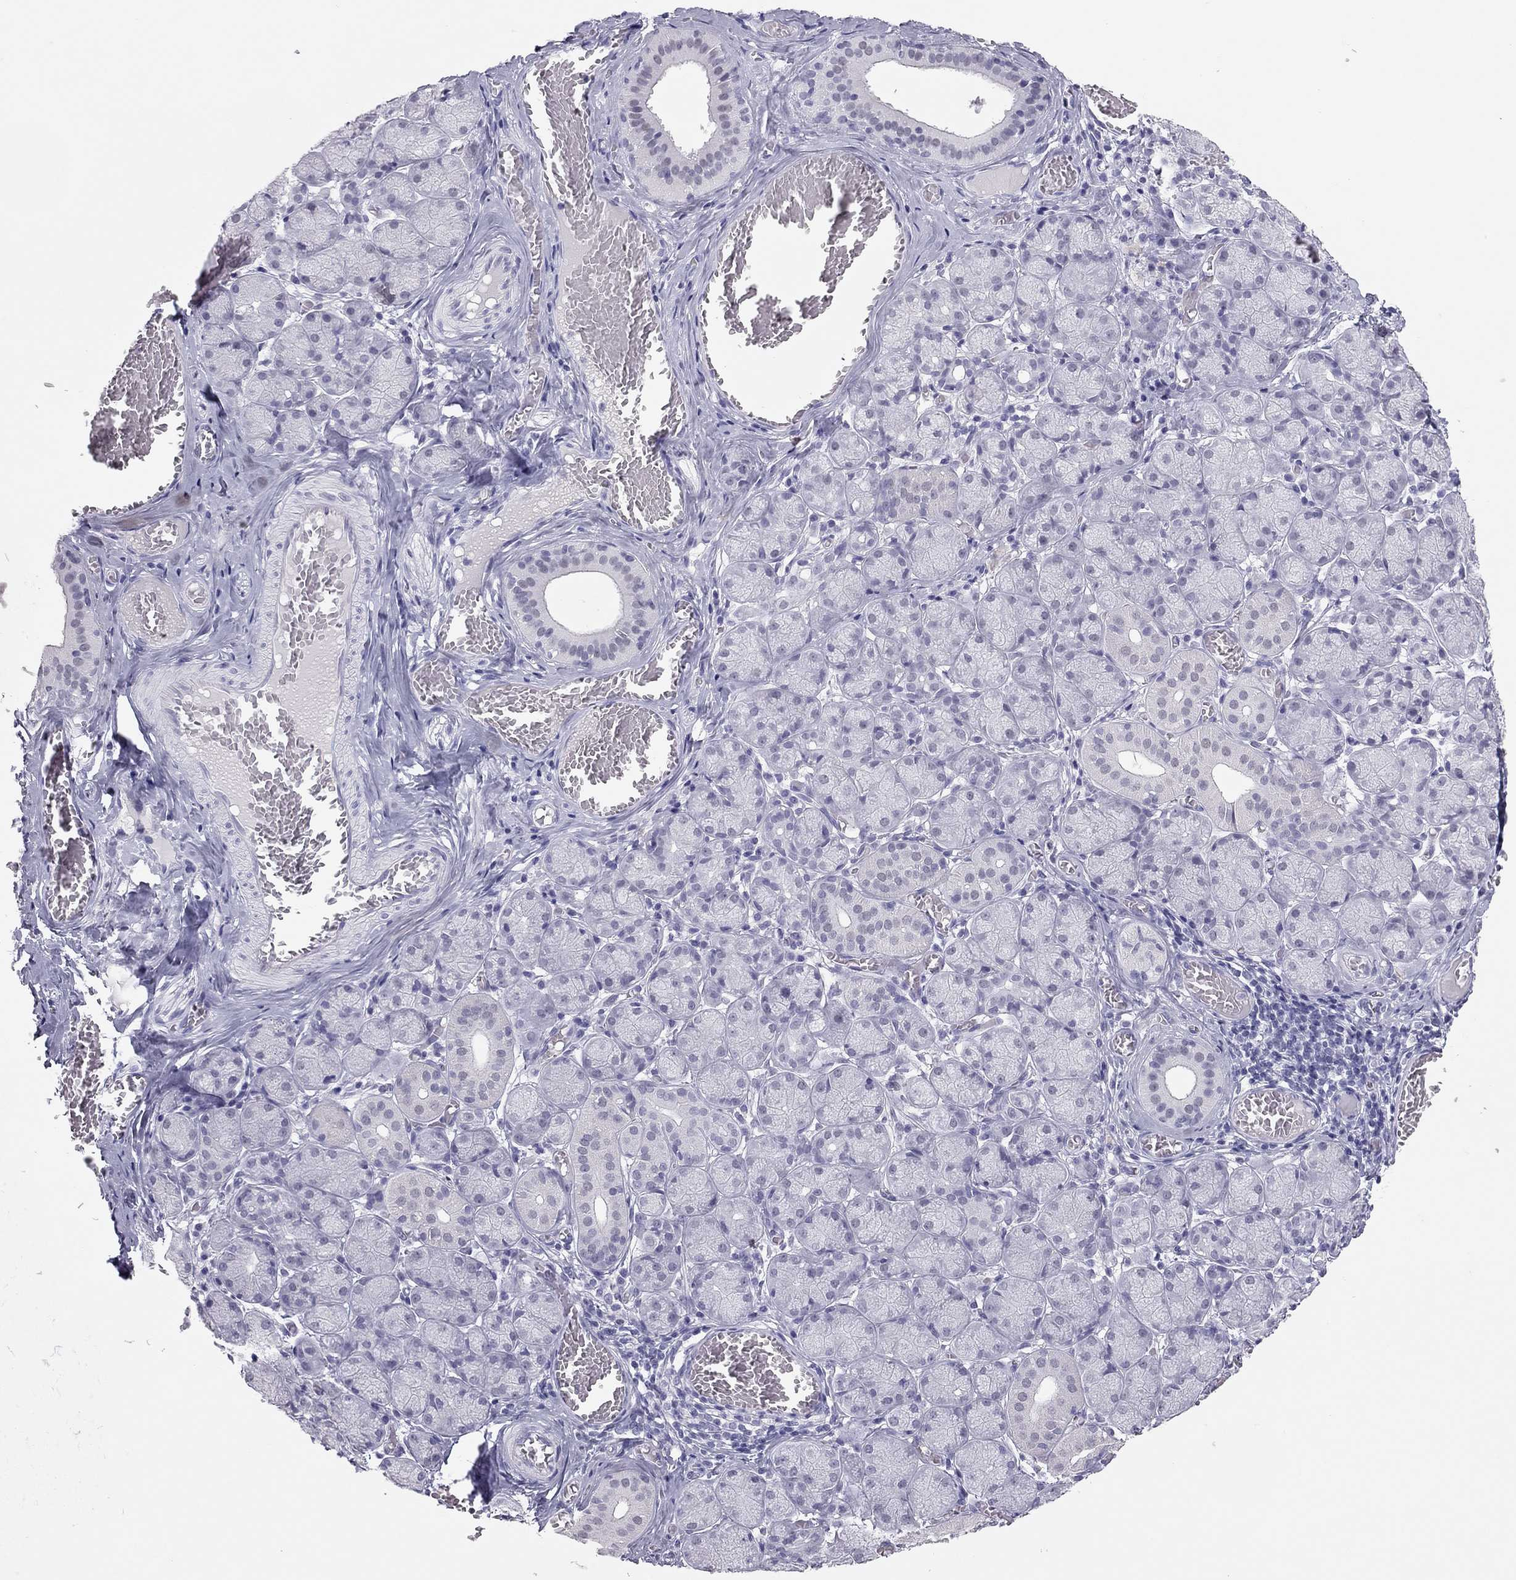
{"staining": {"intensity": "negative", "quantity": "none", "location": "none"}, "tissue": "salivary gland", "cell_type": "Glandular cells", "image_type": "normal", "snomed": [{"axis": "morphology", "description": "Normal tissue, NOS"}, {"axis": "topography", "description": "Salivary gland"}, {"axis": "topography", "description": "Peripheral nerve tissue"}], "caption": "DAB (3,3'-diaminobenzidine) immunohistochemical staining of normal salivary gland shows no significant staining in glandular cells.", "gene": "PHOX2A", "patient": {"sex": "female", "age": 24}}